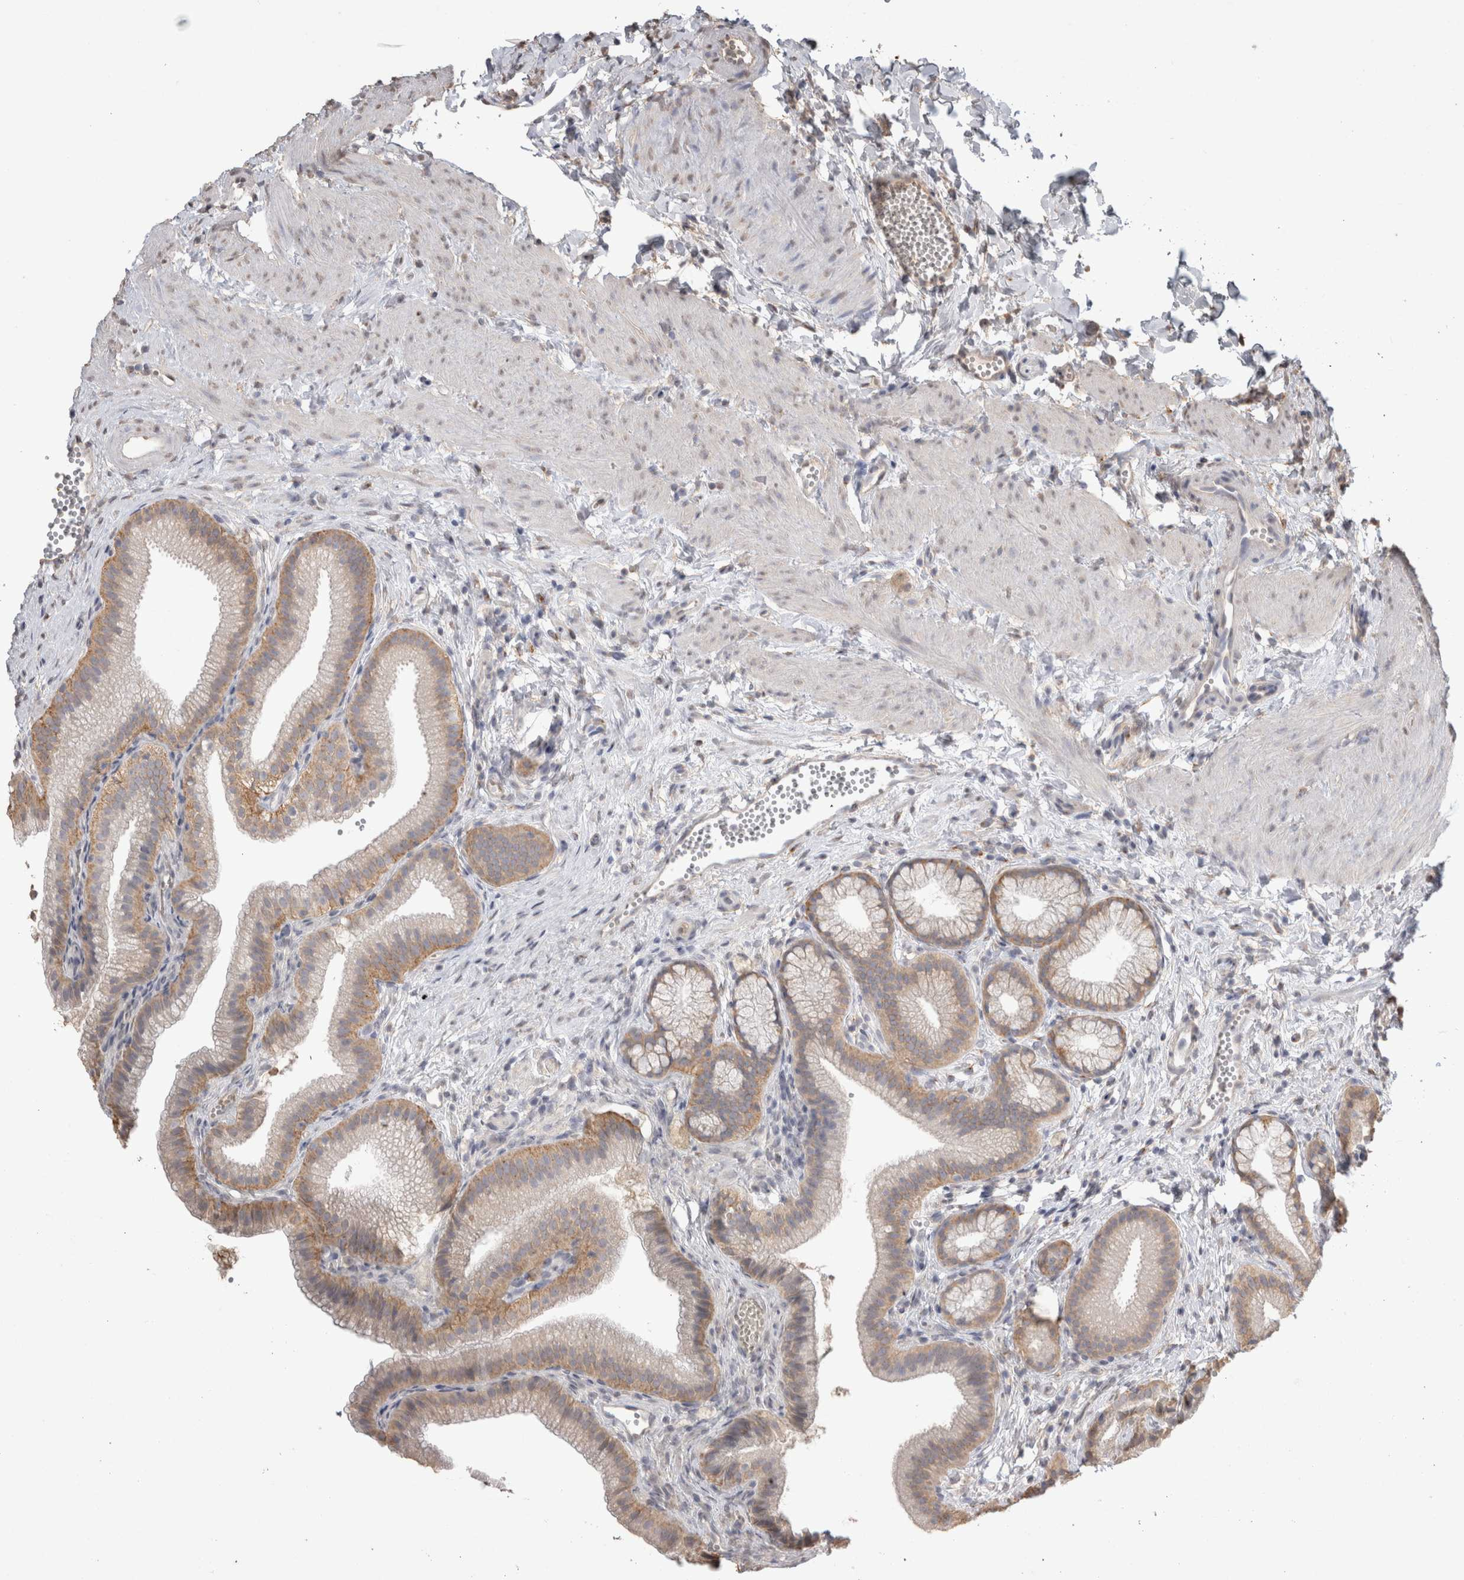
{"staining": {"intensity": "moderate", "quantity": ">75%", "location": "cytoplasmic/membranous"}, "tissue": "gallbladder", "cell_type": "Glandular cells", "image_type": "normal", "snomed": [{"axis": "morphology", "description": "Normal tissue, NOS"}, {"axis": "topography", "description": "Gallbladder"}], "caption": "Protein expression analysis of normal human gallbladder reveals moderate cytoplasmic/membranous staining in about >75% of glandular cells. The staining was performed using DAB to visualize the protein expression in brown, while the nuclei were stained in blue with hematoxylin (Magnification: 20x).", "gene": "NAALADL2", "patient": {"sex": "male", "age": 38}}